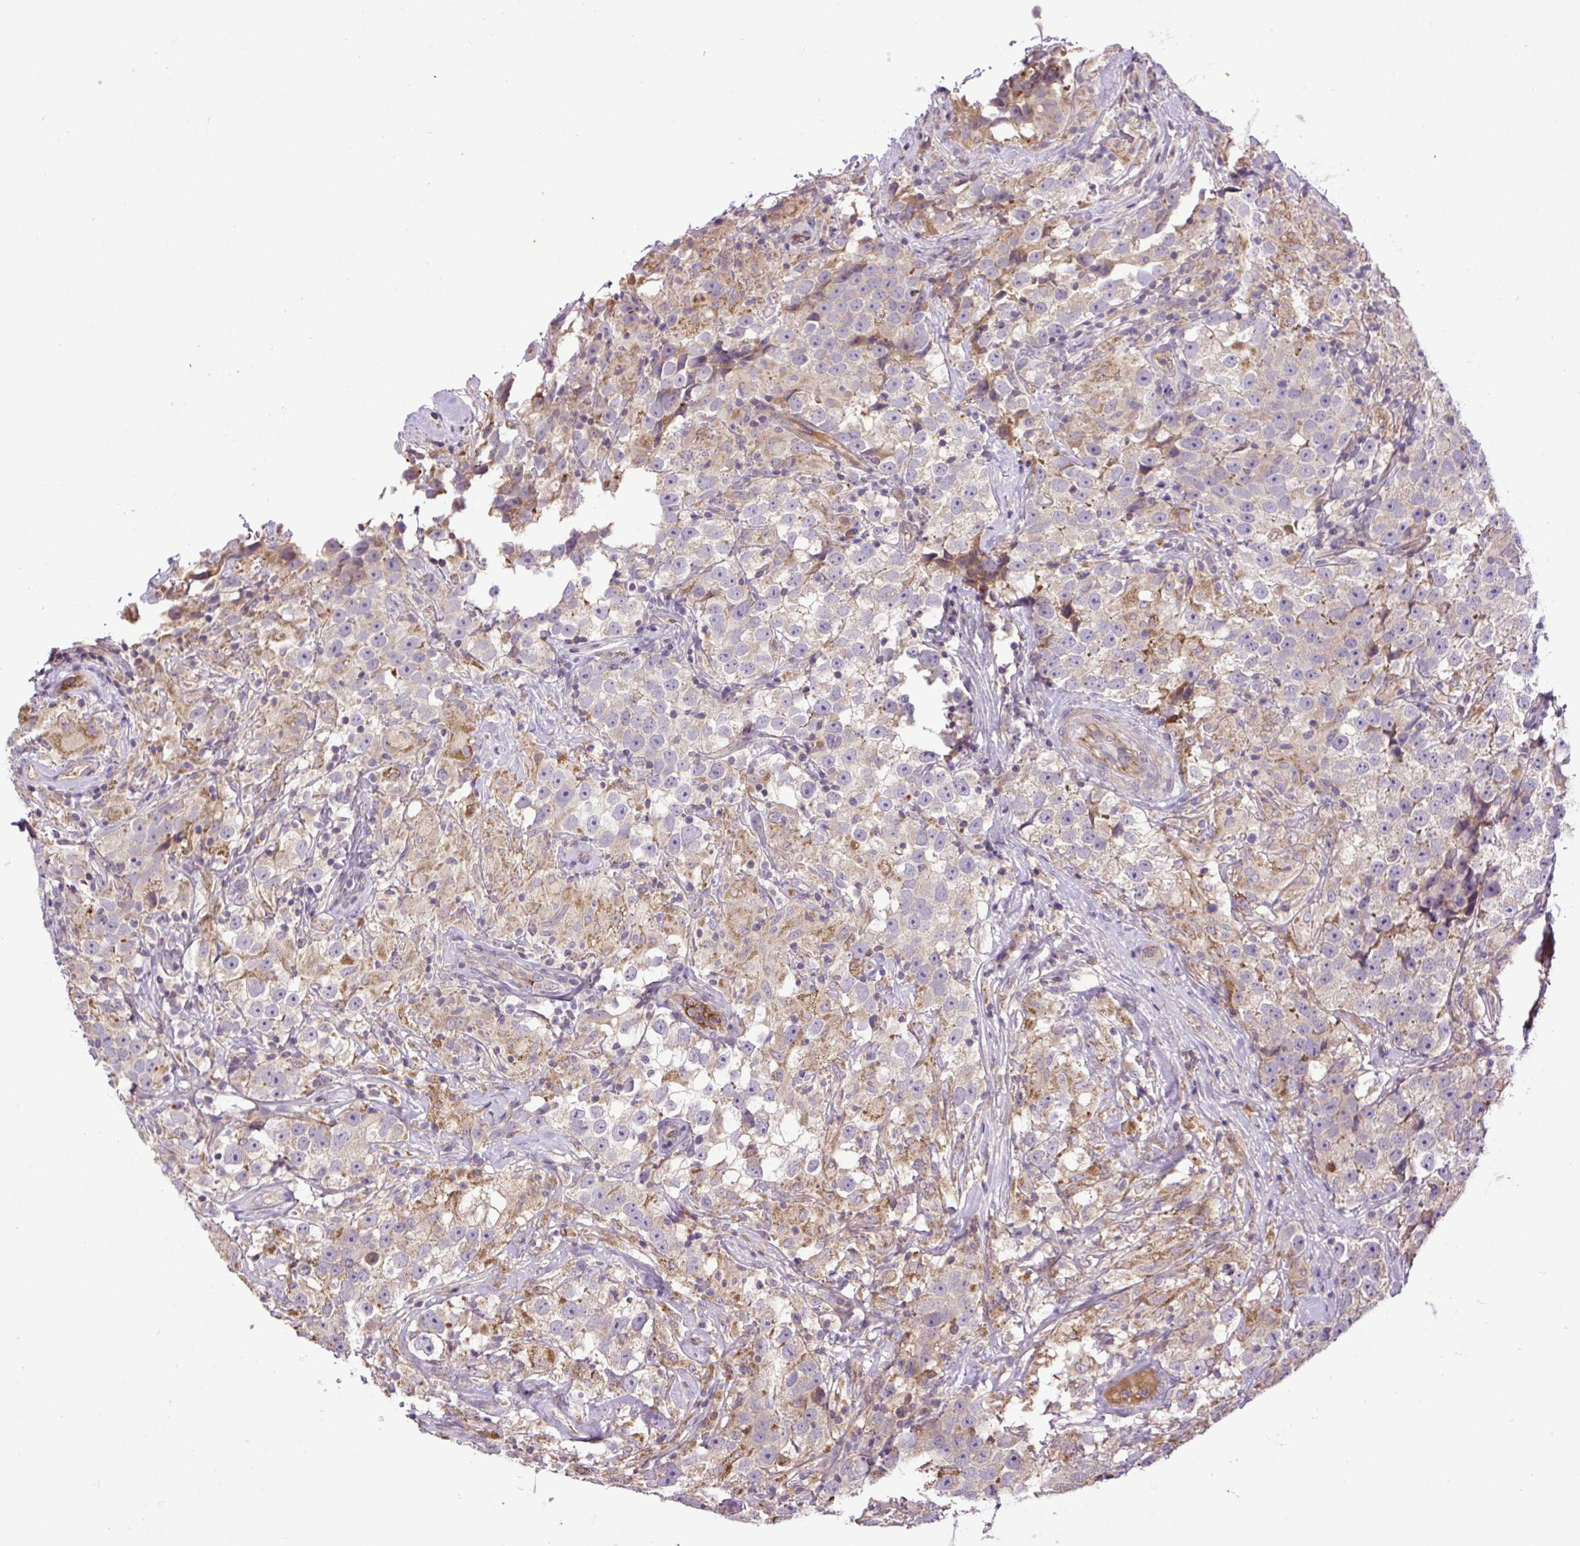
{"staining": {"intensity": "weak", "quantity": "<25%", "location": "cytoplasmic/membranous"}, "tissue": "testis cancer", "cell_type": "Tumor cells", "image_type": "cancer", "snomed": [{"axis": "morphology", "description": "Seminoma, NOS"}, {"axis": "topography", "description": "Testis"}], "caption": "Photomicrograph shows no significant protein expression in tumor cells of testis cancer. (IHC, brightfield microscopy, high magnification).", "gene": "CXCL13", "patient": {"sex": "male", "age": 46}}